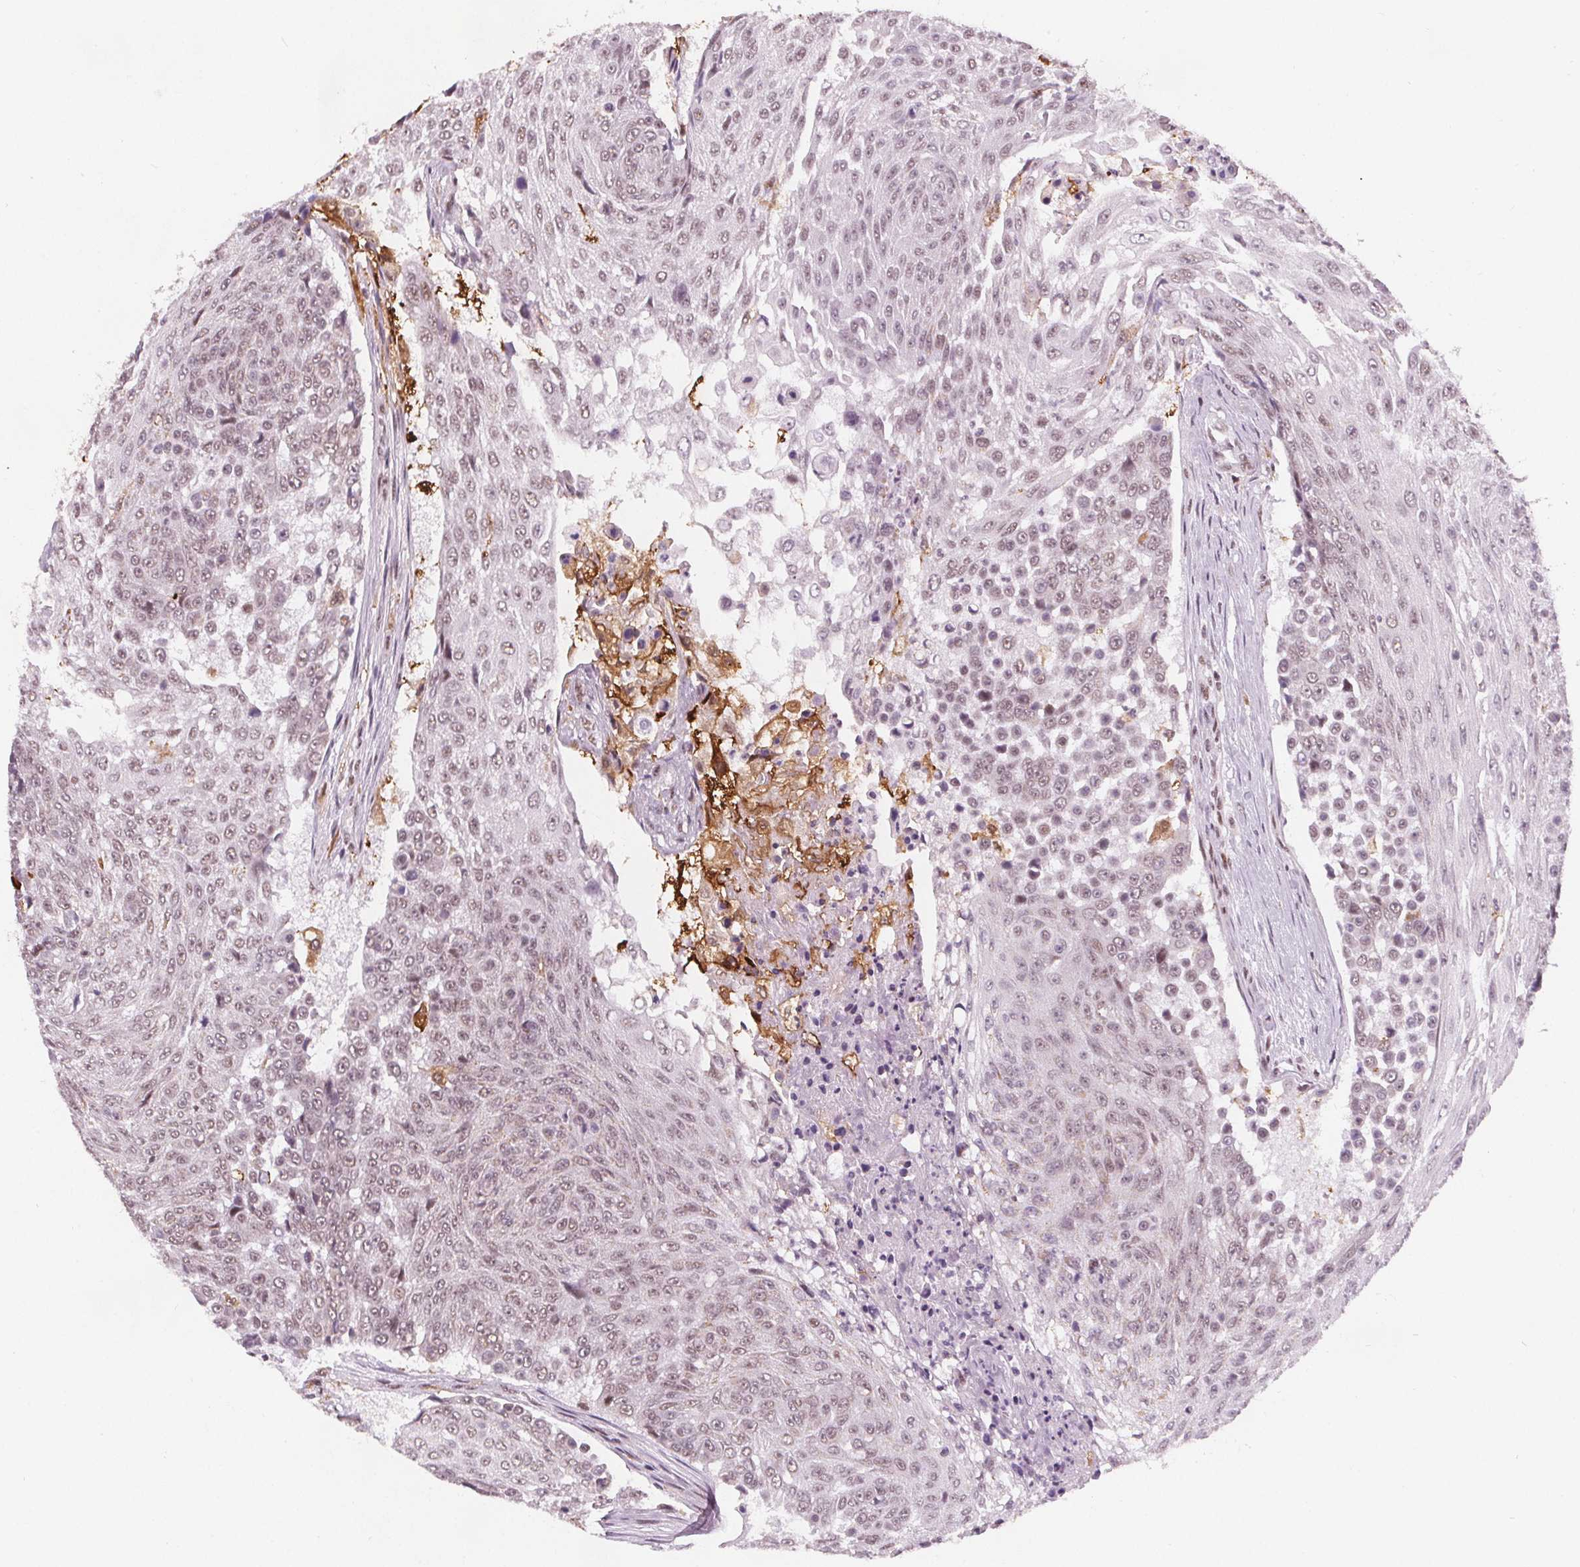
{"staining": {"intensity": "weak", "quantity": "25%-75%", "location": "nuclear"}, "tissue": "urothelial cancer", "cell_type": "Tumor cells", "image_type": "cancer", "snomed": [{"axis": "morphology", "description": "Urothelial carcinoma, High grade"}, {"axis": "topography", "description": "Urinary bladder"}], "caption": "Immunohistochemistry micrograph of neoplastic tissue: human urothelial cancer stained using immunohistochemistry (IHC) displays low levels of weak protein expression localized specifically in the nuclear of tumor cells, appearing as a nuclear brown color.", "gene": "DPM2", "patient": {"sex": "female", "age": 63}}